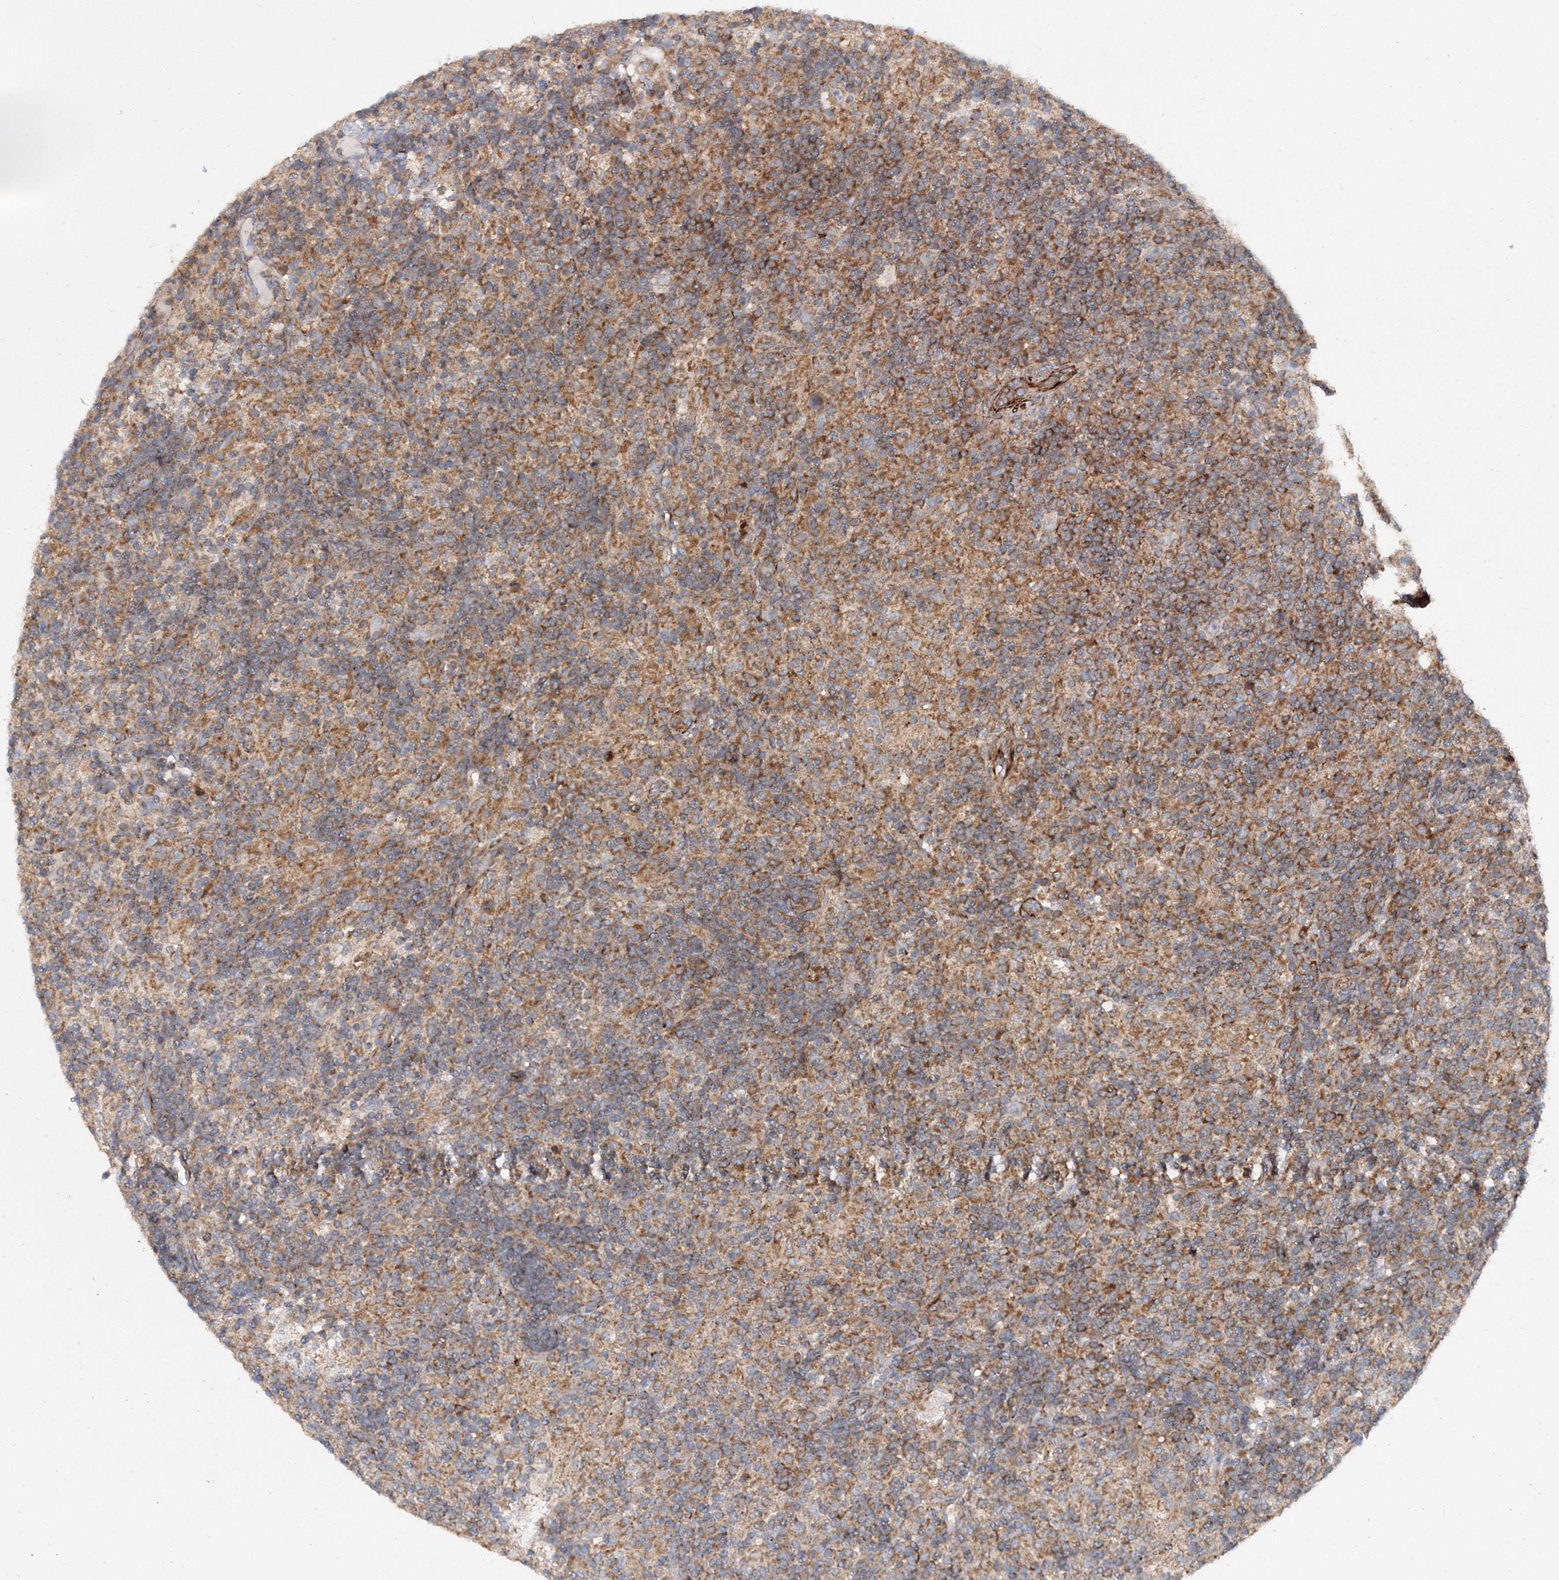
{"staining": {"intensity": "negative", "quantity": "none", "location": "none"}, "tissue": "lymphoma", "cell_type": "Tumor cells", "image_type": "cancer", "snomed": [{"axis": "morphology", "description": "Hodgkin's disease, NOS"}, {"axis": "topography", "description": "Lymph node"}], "caption": "Hodgkin's disease stained for a protein using immunohistochemistry (IHC) displays no expression tumor cells.", "gene": "DNAJC13", "patient": {"sex": "male", "age": 70}}